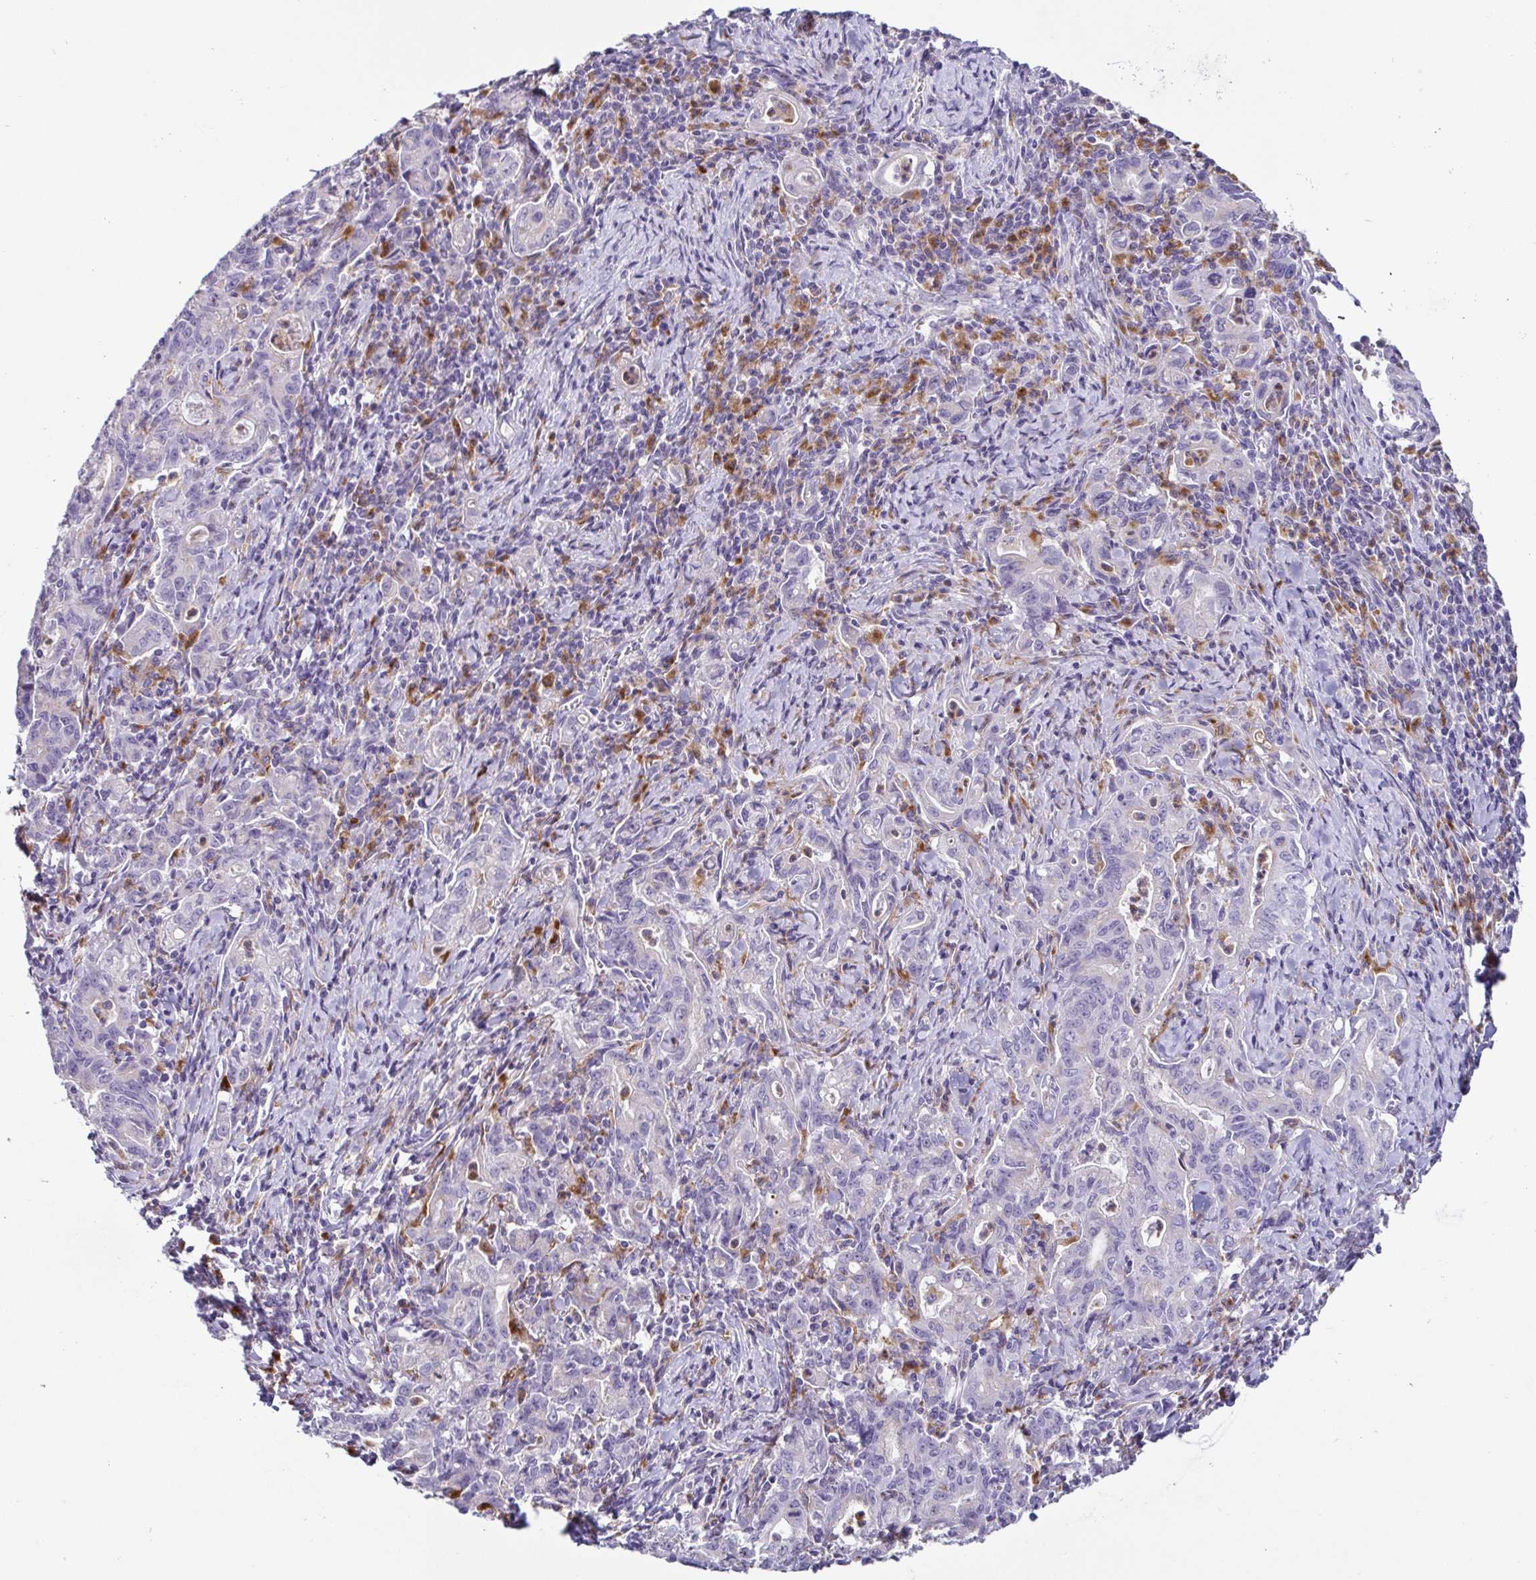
{"staining": {"intensity": "negative", "quantity": "none", "location": "none"}, "tissue": "stomach cancer", "cell_type": "Tumor cells", "image_type": "cancer", "snomed": [{"axis": "morphology", "description": "Adenocarcinoma, NOS"}, {"axis": "topography", "description": "Stomach, upper"}], "caption": "This is an IHC histopathology image of adenocarcinoma (stomach). There is no expression in tumor cells.", "gene": "ATP6V1G2", "patient": {"sex": "female", "age": 79}}